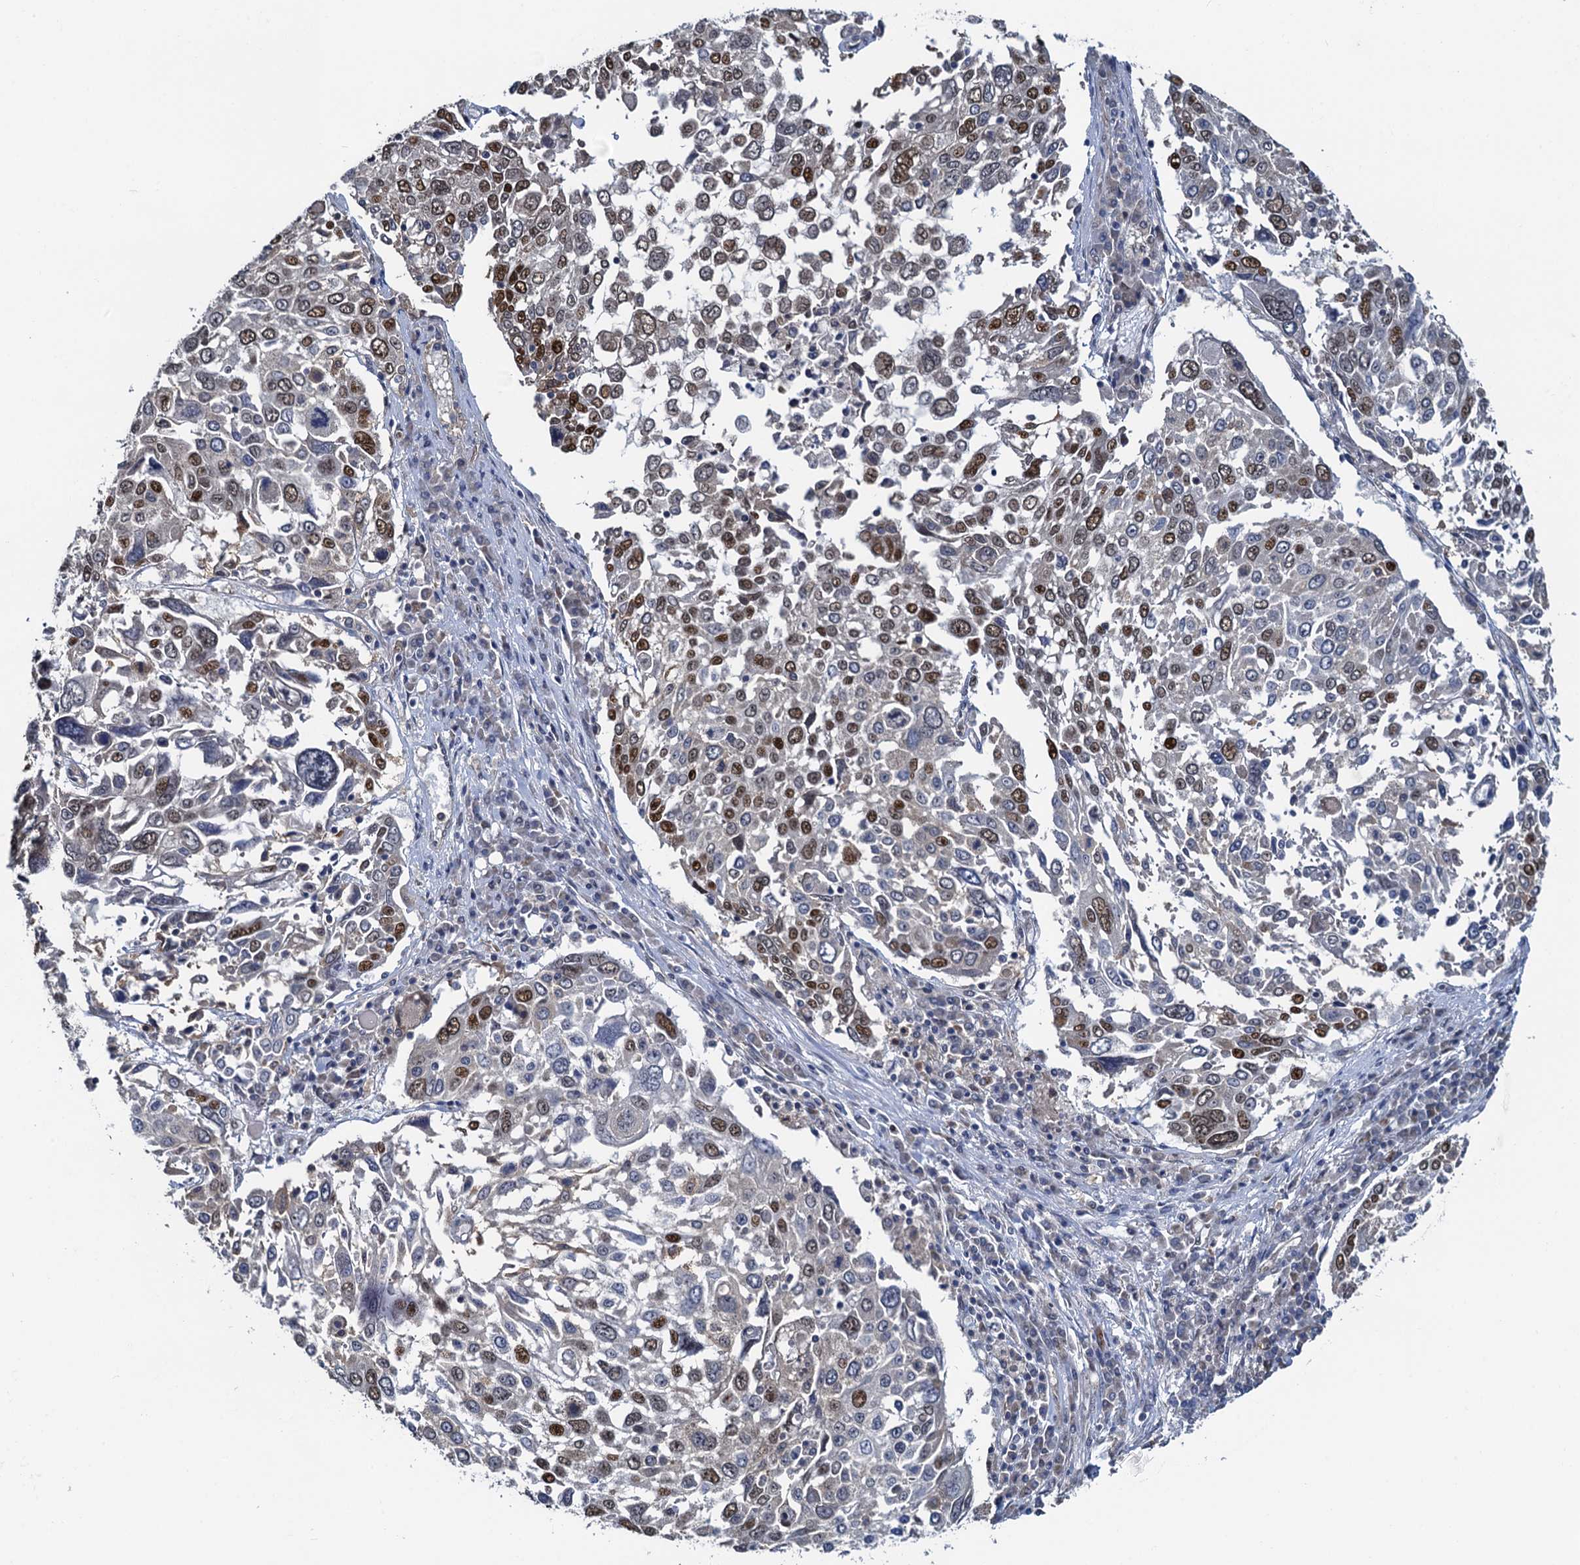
{"staining": {"intensity": "moderate", "quantity": "25%-75%", "location": "nuclear"}, "tissue": "lung cancer", "cell_type": "Tumor cells", "image_type": "cancer", "snomed": [{"axis": "morphology", "description": "Squamous cell carcinoma, NOS"}, {"axis": "topography", "description": "Lung"}], "caption": "There is medium levels of moderate nuclear staining in tumor cells of lung cancer, as demonstrated by immunohistochemical staining (brown color).", "gene": "RNF125", "patient": {"sex": "male", "age": 65}}